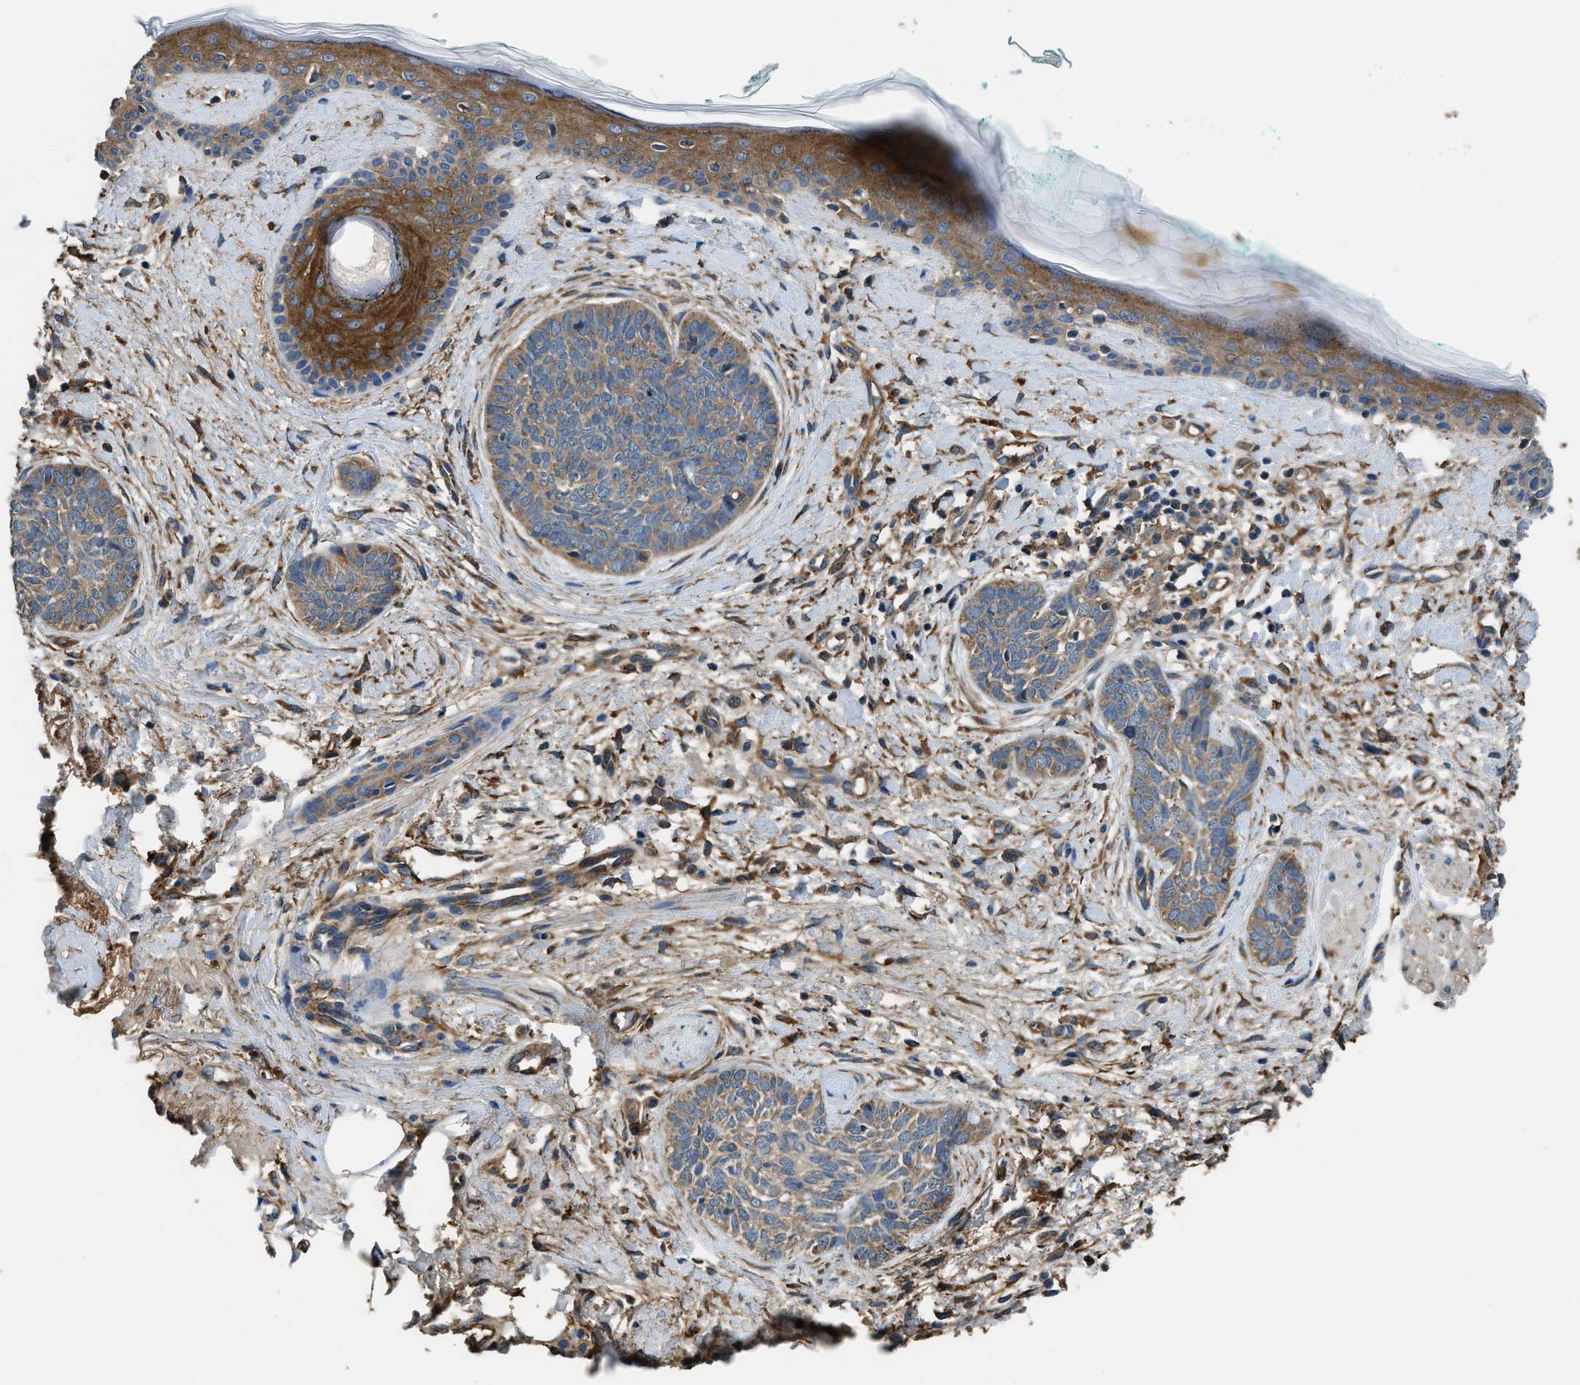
{"staining": {"intensity": "weak", "quantity": ">75%", "location": "cytoplasmic/membranous"}, "tissue": "skin cancer", "cell_type": "Tumor cells", "image_type": "cancer", "snomed": [{"axis": "morphology", "description": "Basal cell carcinoma"}, {"axis": "topography", "description": "Skin"}], "caption": "Skin basal cell carcinoma tissue reveals weak cytoplasmic/membranous positivity in about >75% of tumor cells, visualized by immunohistochemistry.", "gene": "EEA1", "patient": {"sex": "female", "age": 84}}